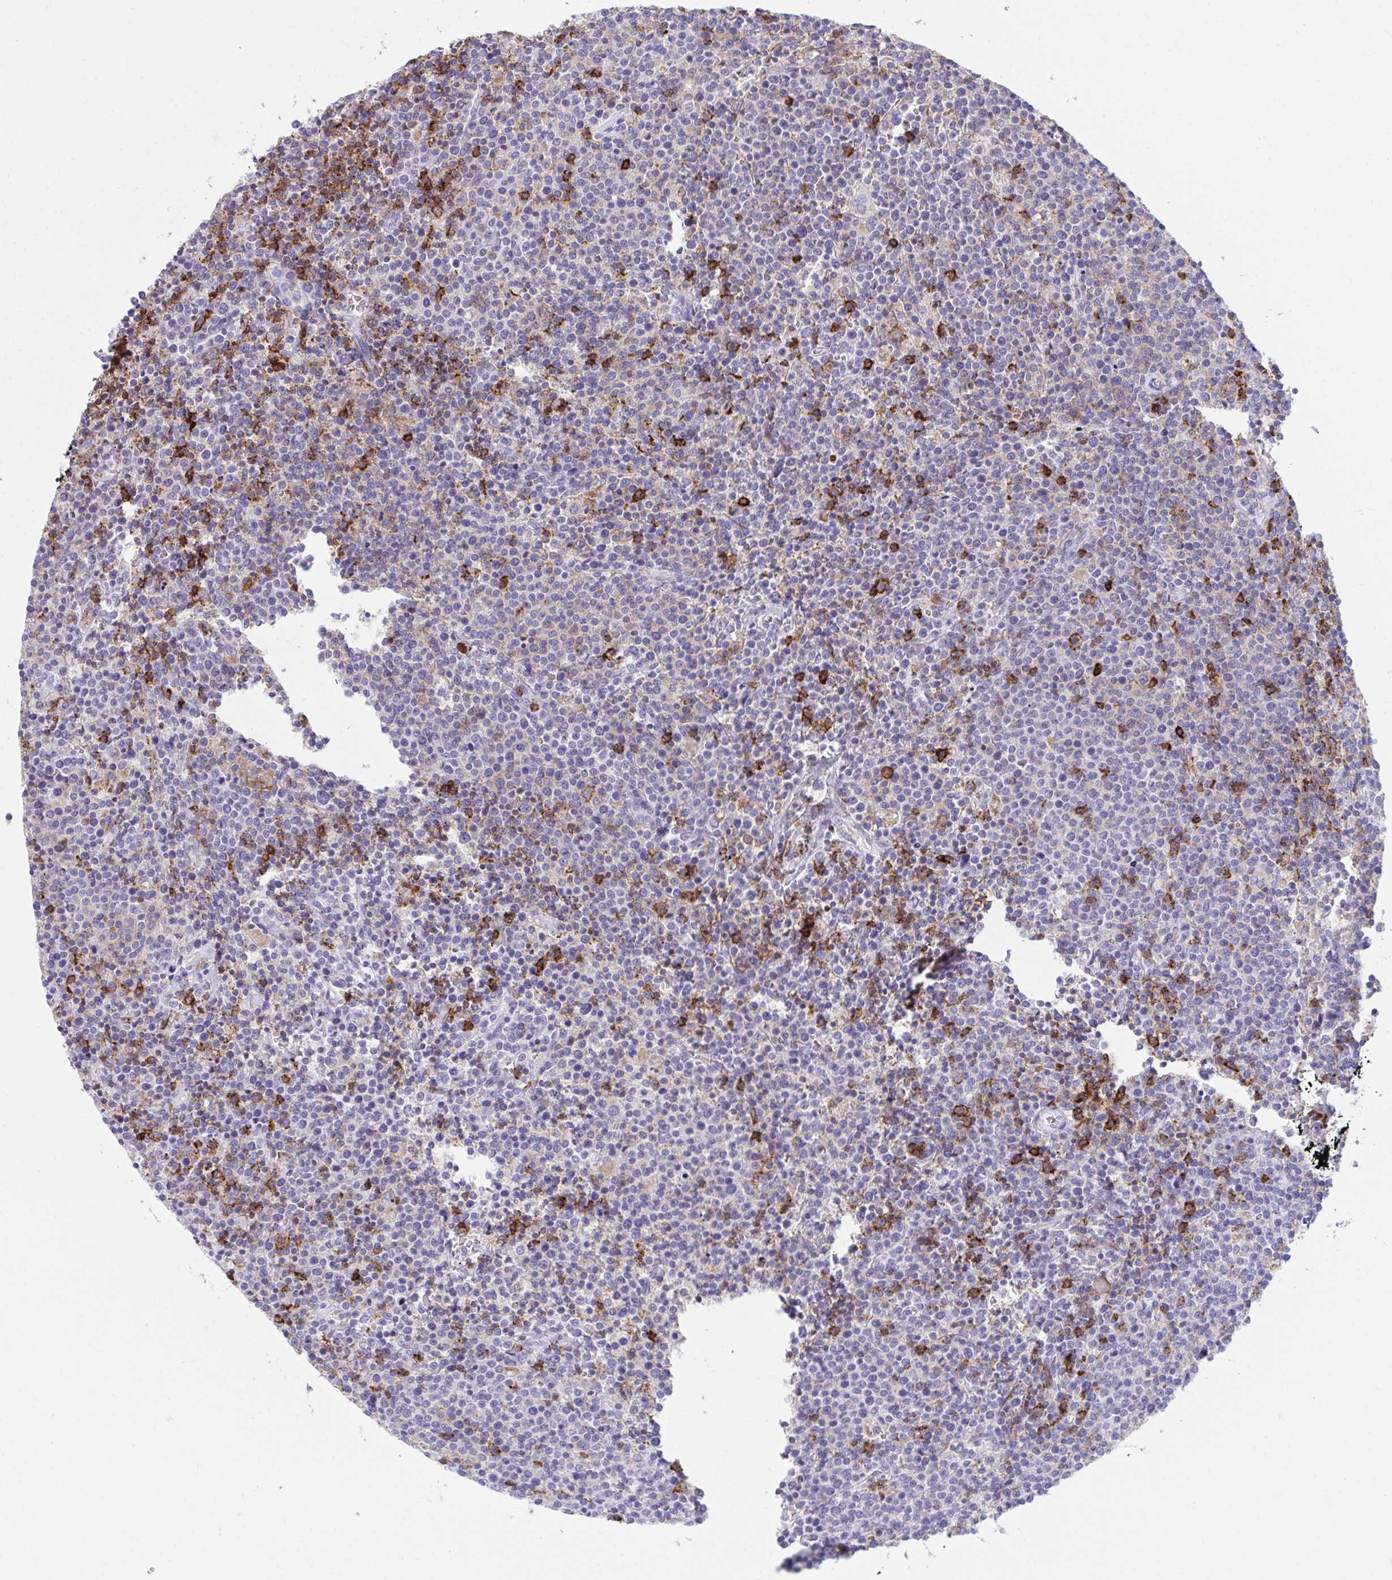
{"staining": {"intensity": "strong", "quantity": "<25%", "location": "cytoplasmic/membranous"}, "tissue": "lymphoma", "cell_type": "Tumor cells", "image_type": "cancer", "snomed": [{"axis": "morphology", "description": "Malignant lymphoma, non-Hodgkin's type, High grade"}, {"axis": "topography", "description": "Lymph node"}], "caption": "Approximately <25% of tumor cells in lymphoma reveal strong cytoplasmic/membranous protein expression as visualized by brown immunohistochemical staining.", "gene": "SPN", "patient": {"sex": "male", "age": 61}}